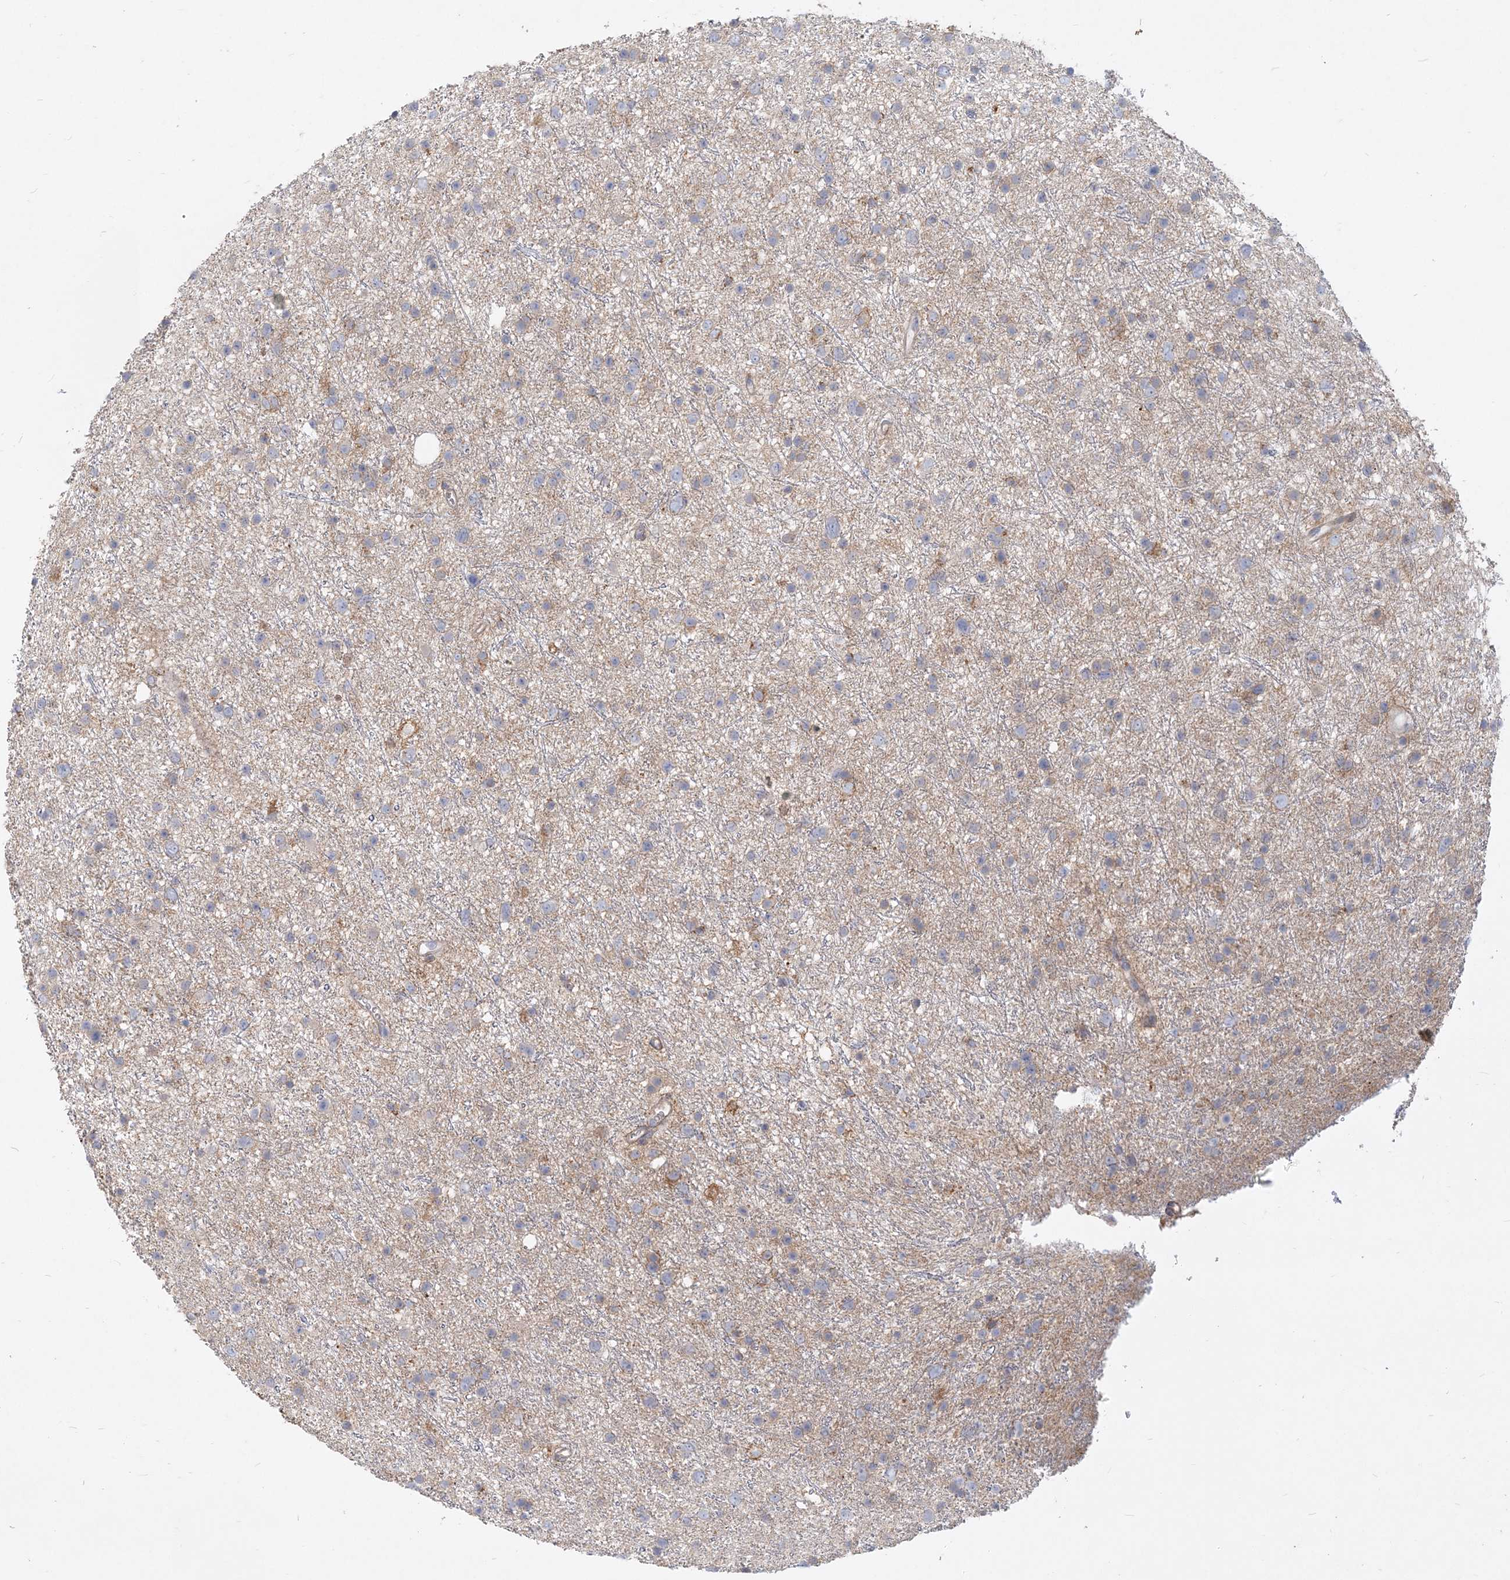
{"staining": {"intensity": "negative", "quantity": "none", "location": "none"}, "tissue": "glioma", "cell_type": "Tumor cells", "image_type": "cancer", "snomed": [{"axis": "morphology", "description": "Glioma, malignant, Low grade"}, {"axis": "topography", "description": "Cerebral cortex"}], "caption": "The immunohistochemistry (IHC) photomicrograph has no significant staining in tumor cells of glioma tissue. Nuclei are stained in blue.", "gene": "GMPPA", "patient": {"sex": "female", "age": 39}}